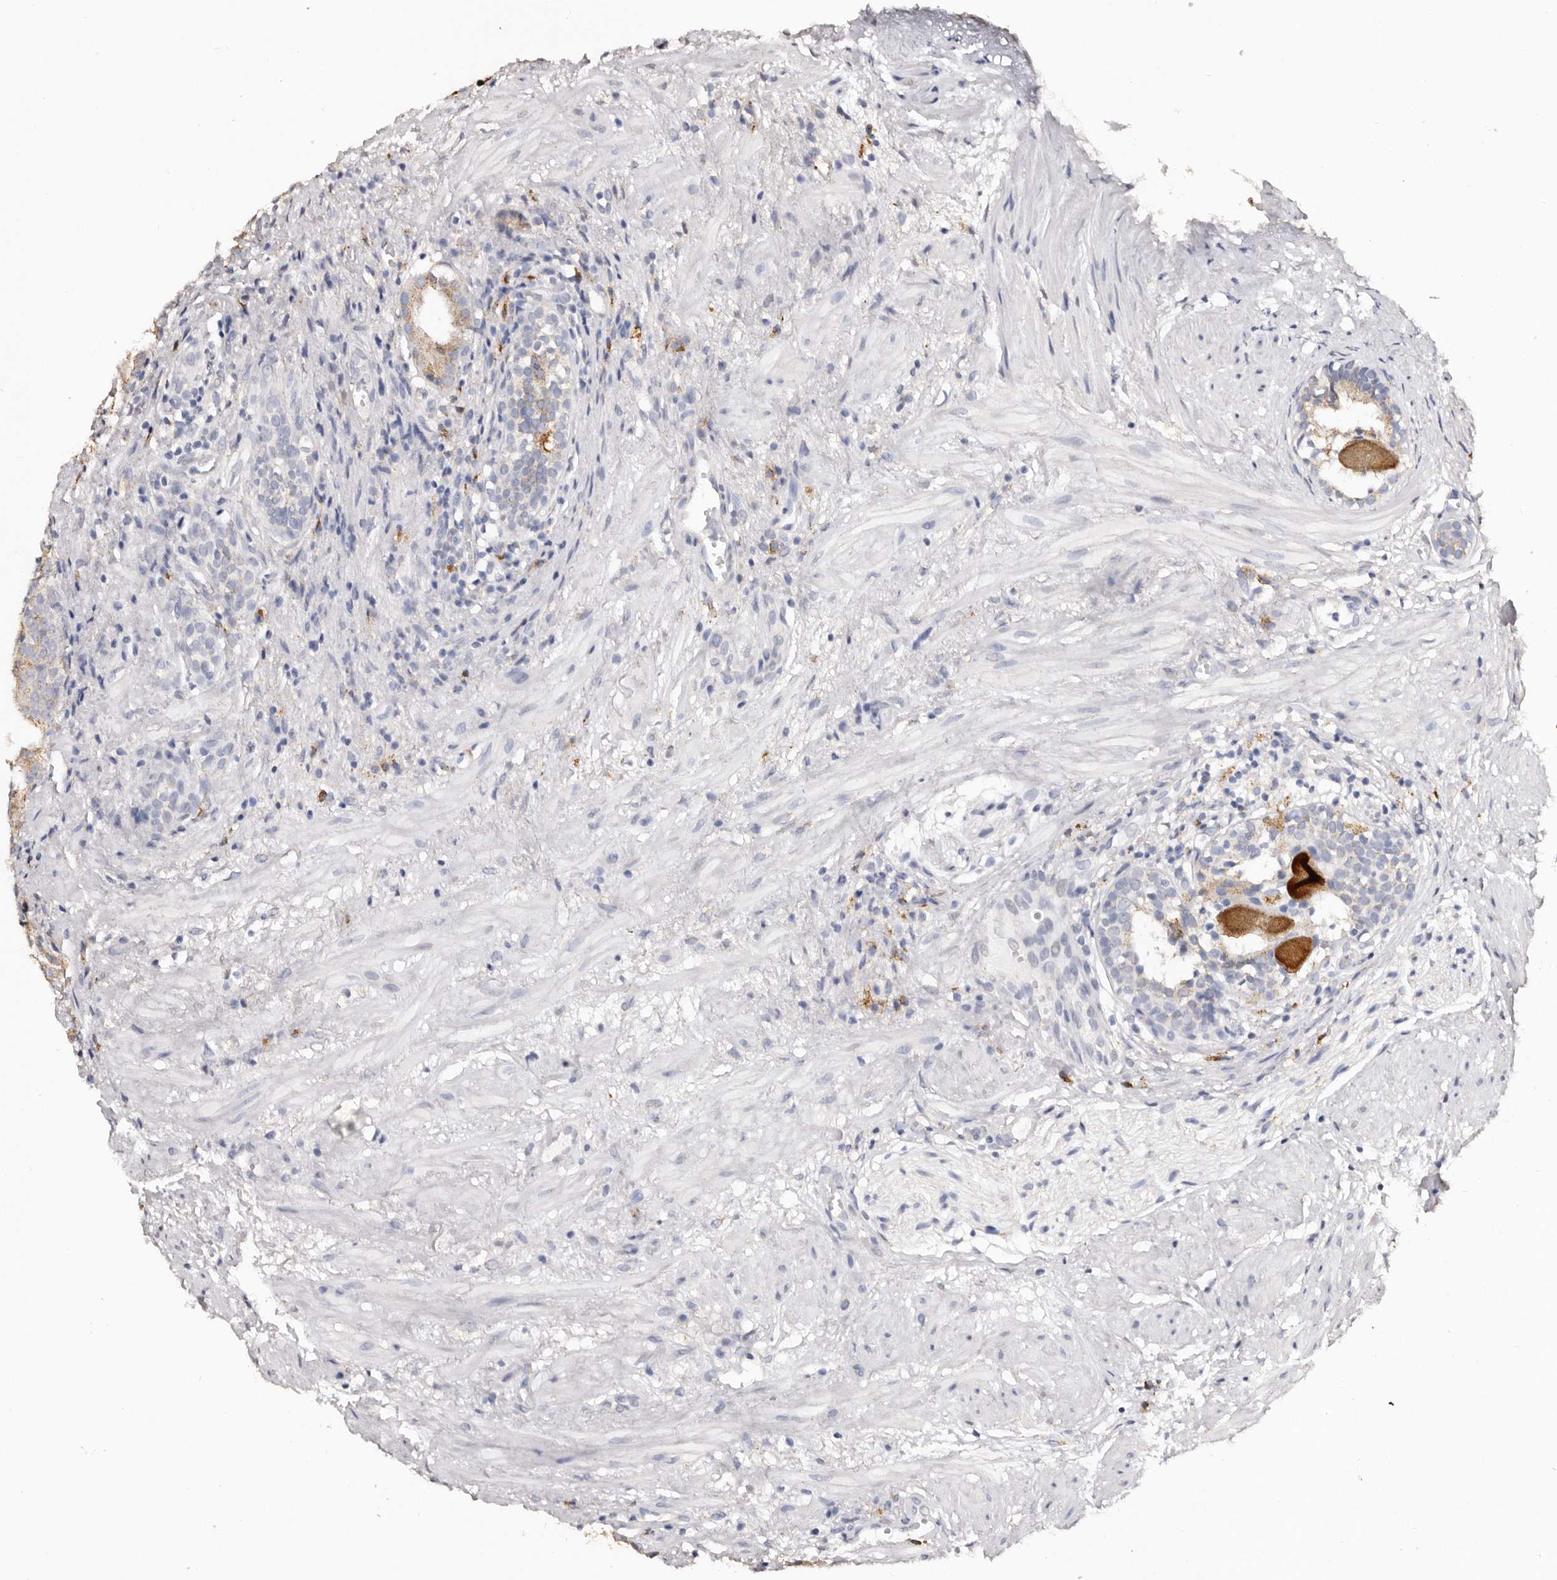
{"staining": {"intensity": "moderate", "quantity": "<25%", "location": "cytoplasmic/membranous"}, "tissue": "prostate cancer", "cell_type": "Tumor cells", "image_type": "cancer", "snomed": [{"axis": "morphology", "description": "Adenocarcinoma, Low grade"}, {"axis": "topography", "description": "Prostate"}], "caption": "Prostate cancer (adenocarcinoma (low-grade)) stained with a brown dye exhibits moderate cytoplasmic/membranous positive positivity in approximately <25% of tumor cells.", "gene": "LGALS7B", "patient": {"sex": "male", "age": 88}}